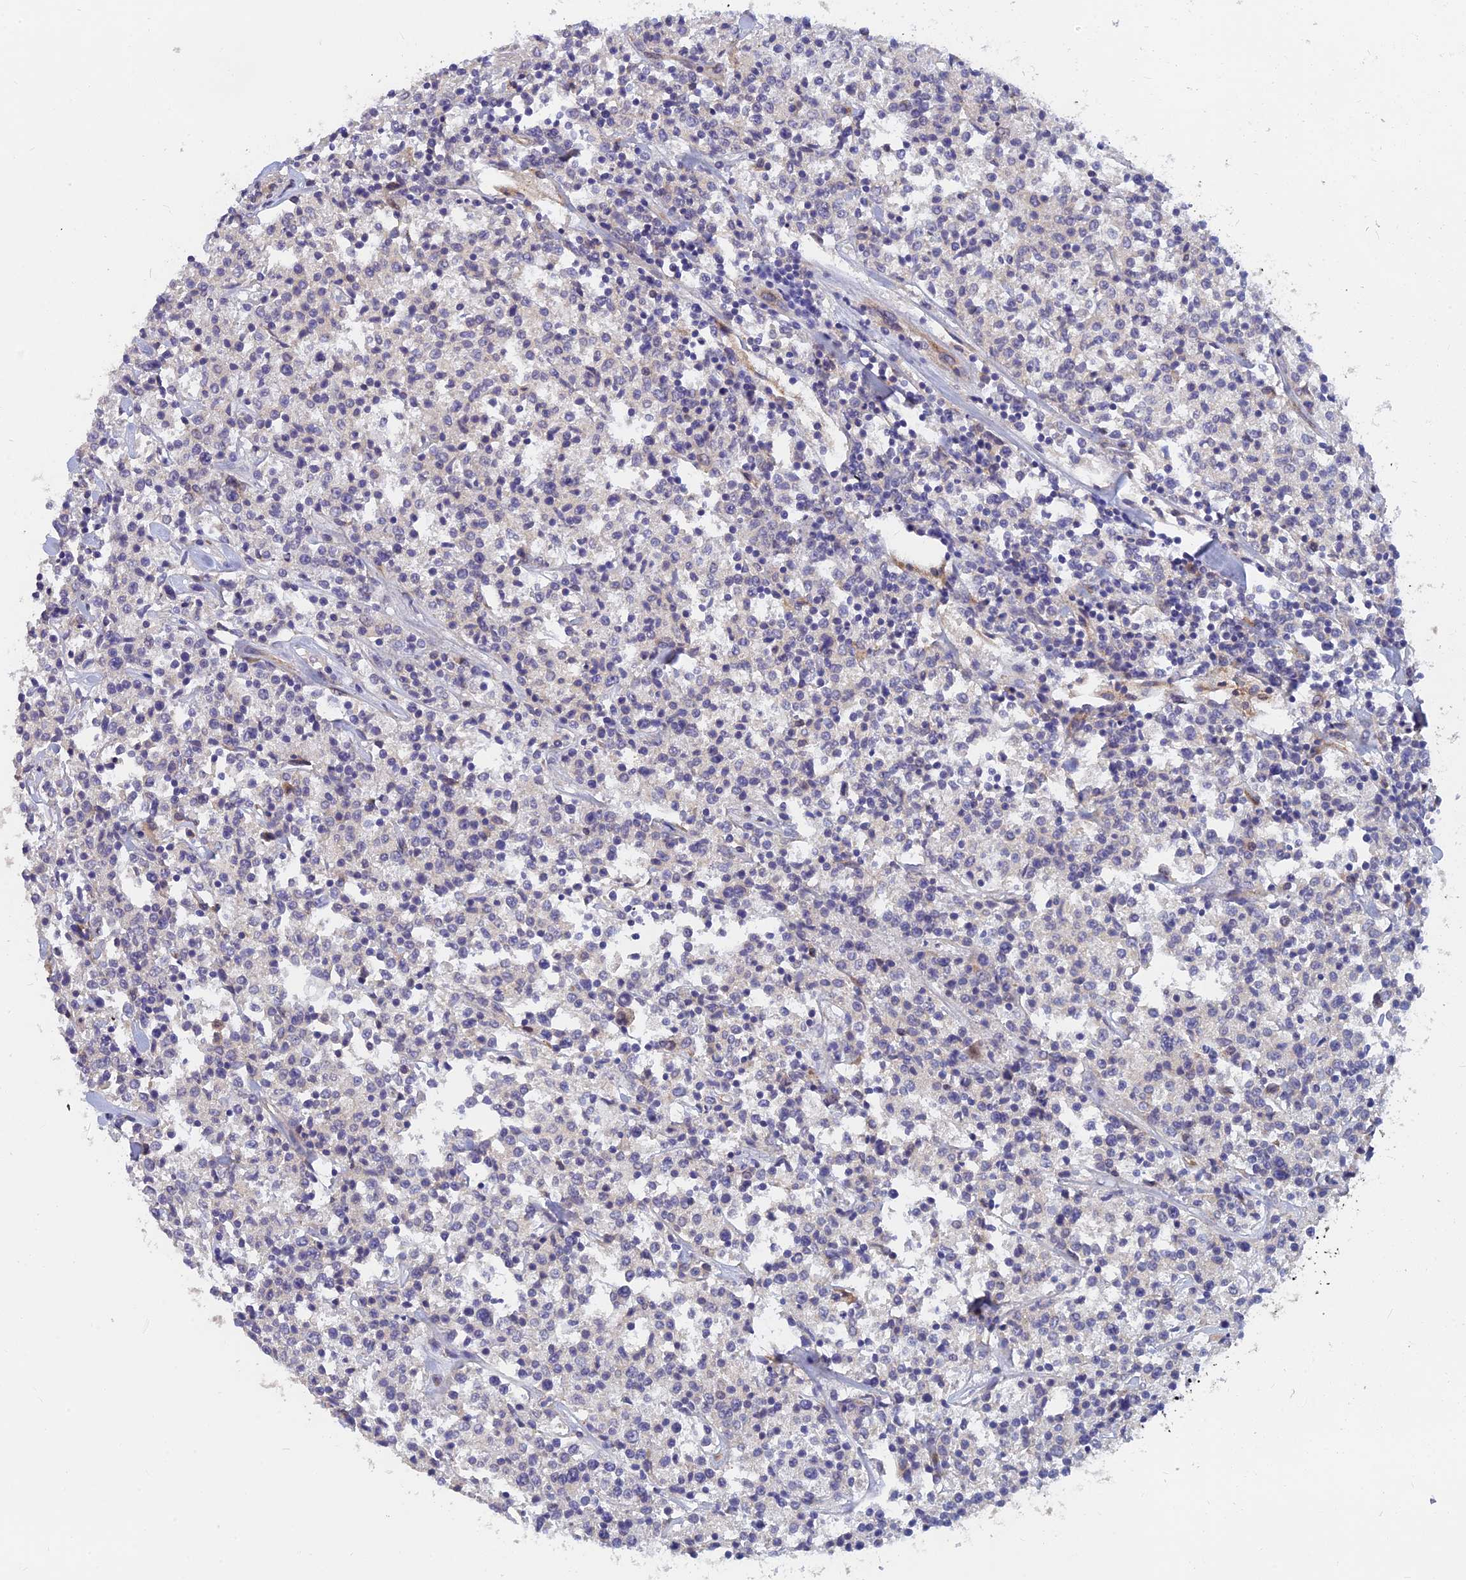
{"staining": {"intensity": "negative", "quantity": "none", "location": "none"}, "tissue": "lymphoma", "cell_type": "Tumor cells", "image_type": "cancer", "snomed": [{"axis": "morphology", "description": "Malignant lymphoma, non-Hodgkin's type, Low grade"}, {"axis": "topography", "description": "Small intestine"}], "caption": "The photomicrograph displays no staining of tumor cells in lymphoma.", "gene": "ARRDC1", "patient": {"sex": "female", "age": 59}}